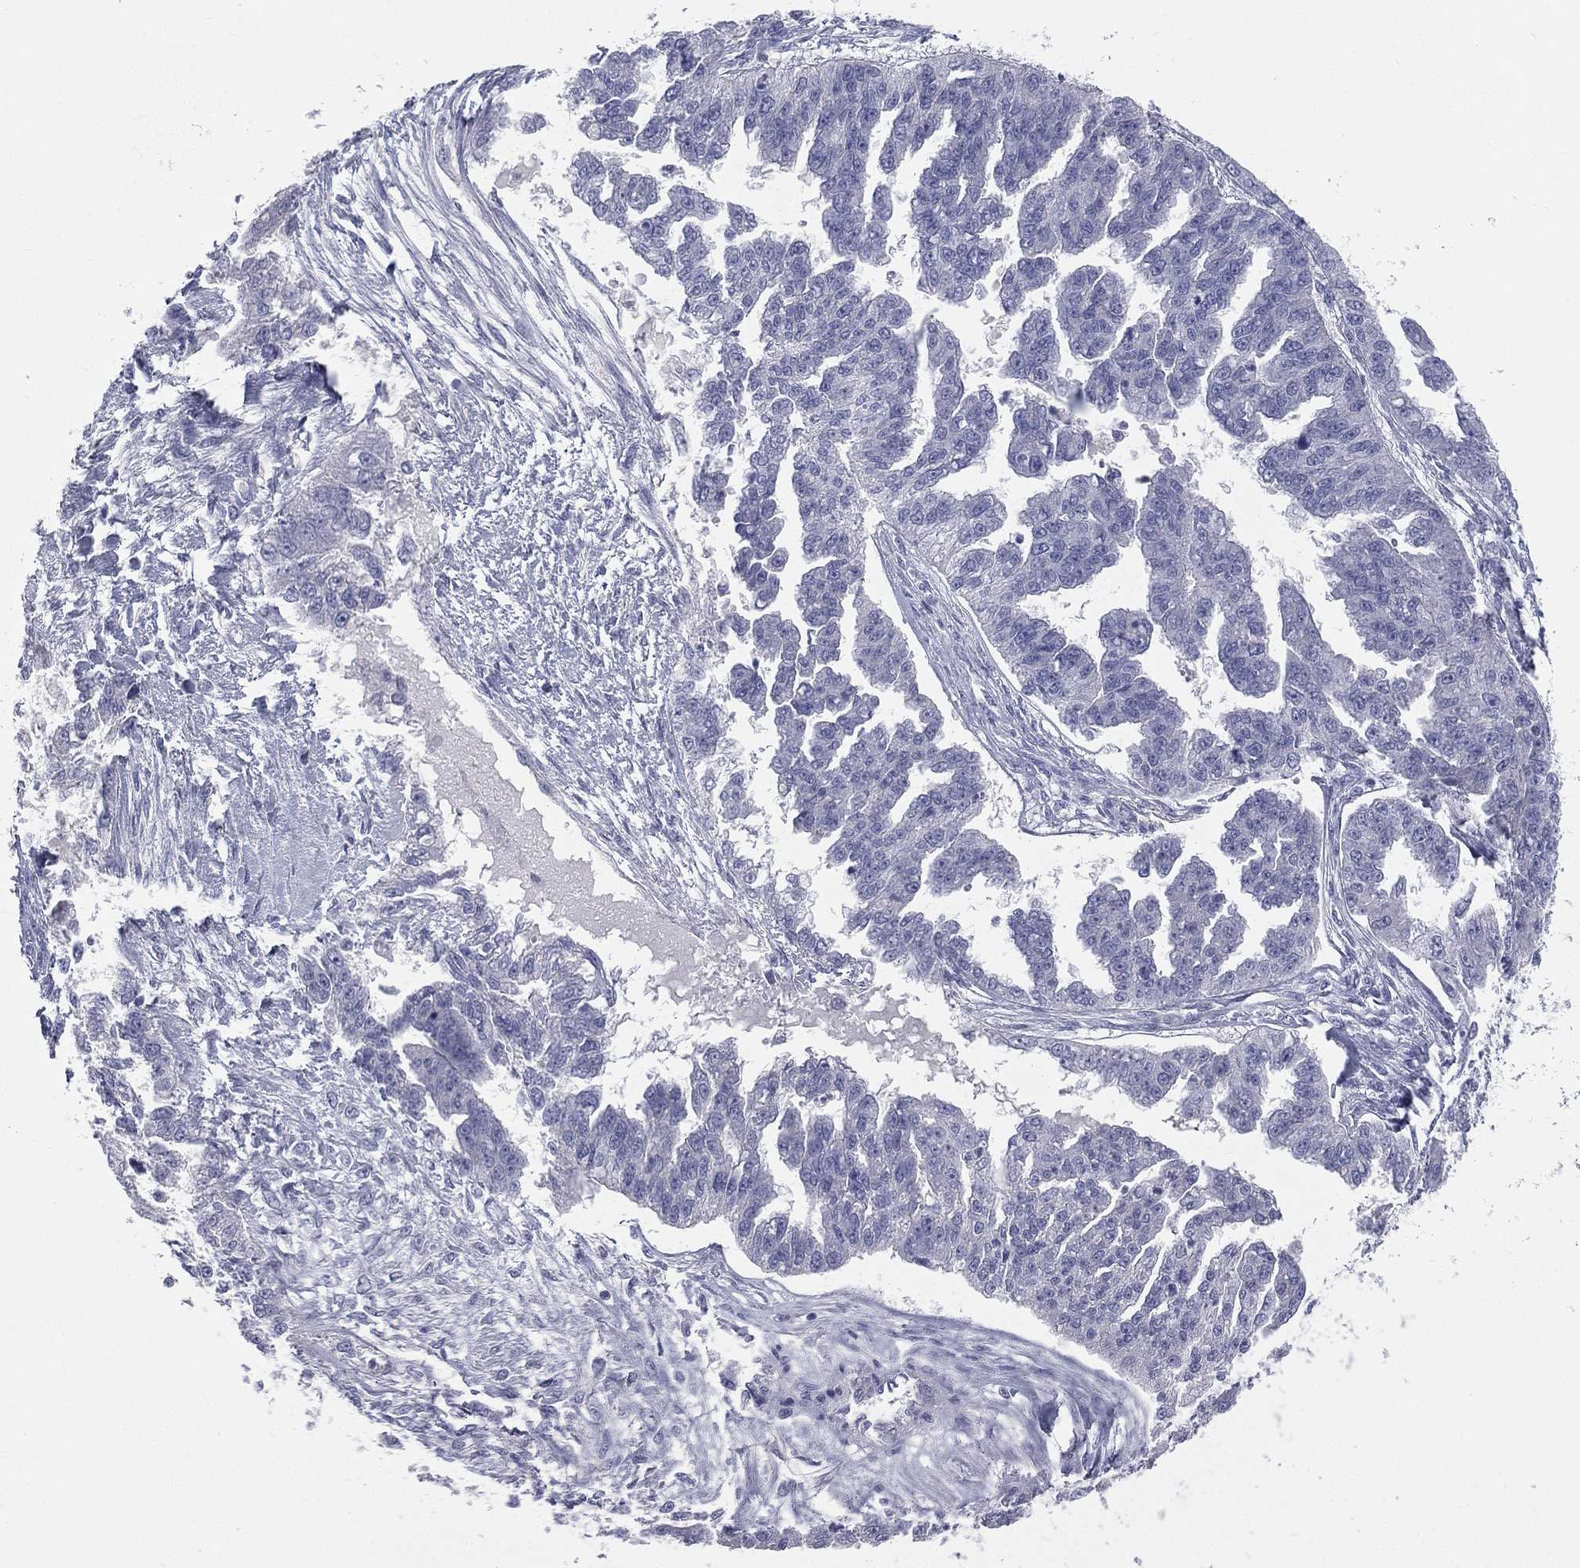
{"staining": {"intensity": "negative", "quantity": "none", "location": "none"}, "tissue": "ovarian cancer", "cell_type": "Tumor cells", "image_type": "cancer", "snomed": [{"axis": "morphology", "description": "Cystadenocarcinoma, serous, NOS"}, {"axis": "topography", "description": "Ovary"}], "caption": "Human ovarian serous cystadenocarcinoma stained for a protein using immunohistochemistry exhibits no expression in tumor cells.", "gene": "STK31", "patient": {"sex": "female", "age": 58}}